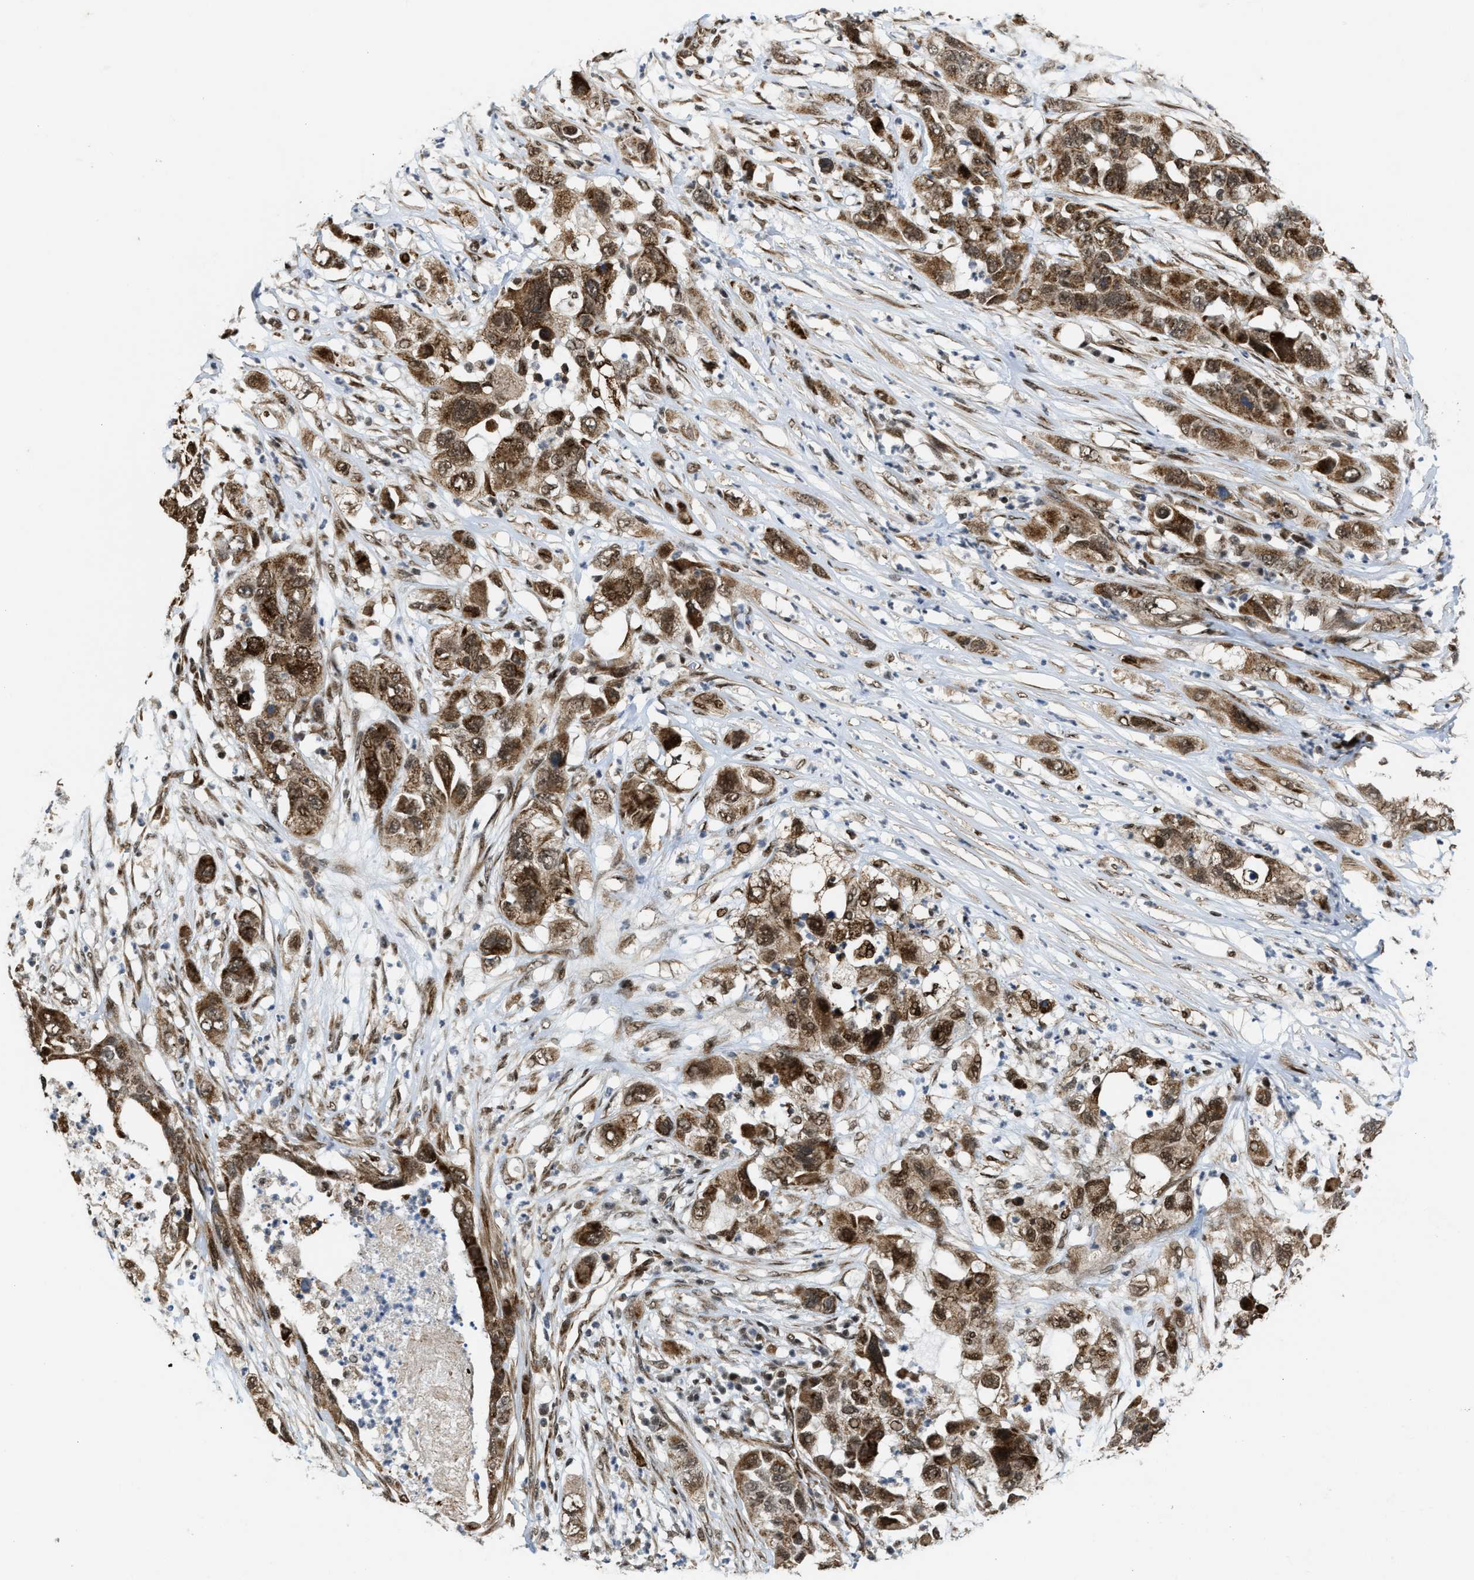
{"staining": {"intensity": "moderate", "quantity": ">75%", "location": "cytoplasmic/membranous,nuclear"}, "tissue": "pancreatic cancer", "cell_type": "Tumor cells", "image_type": "cancer", "snomed": [{"axis": "morphology", "description": "Adenocarcinoma, NOS"}, {"axis": "topography", "description": "Pancreas"}], "caption": "Pancreatic cancer (adenocarcinoma) tissue displays moderate cytoplasmic/membranous and nuclear positivity in approximately >75% of tumor cells, visualized by immunohistochemistry. The protein is stained brown, and the nuclei are stained in blue (DAB (3,3'-diaminobenzidine) IHC with brightfield microscopy, high magnification).", "gene": "ZNF250", "patient": {"sex": "female", "age": 78}}